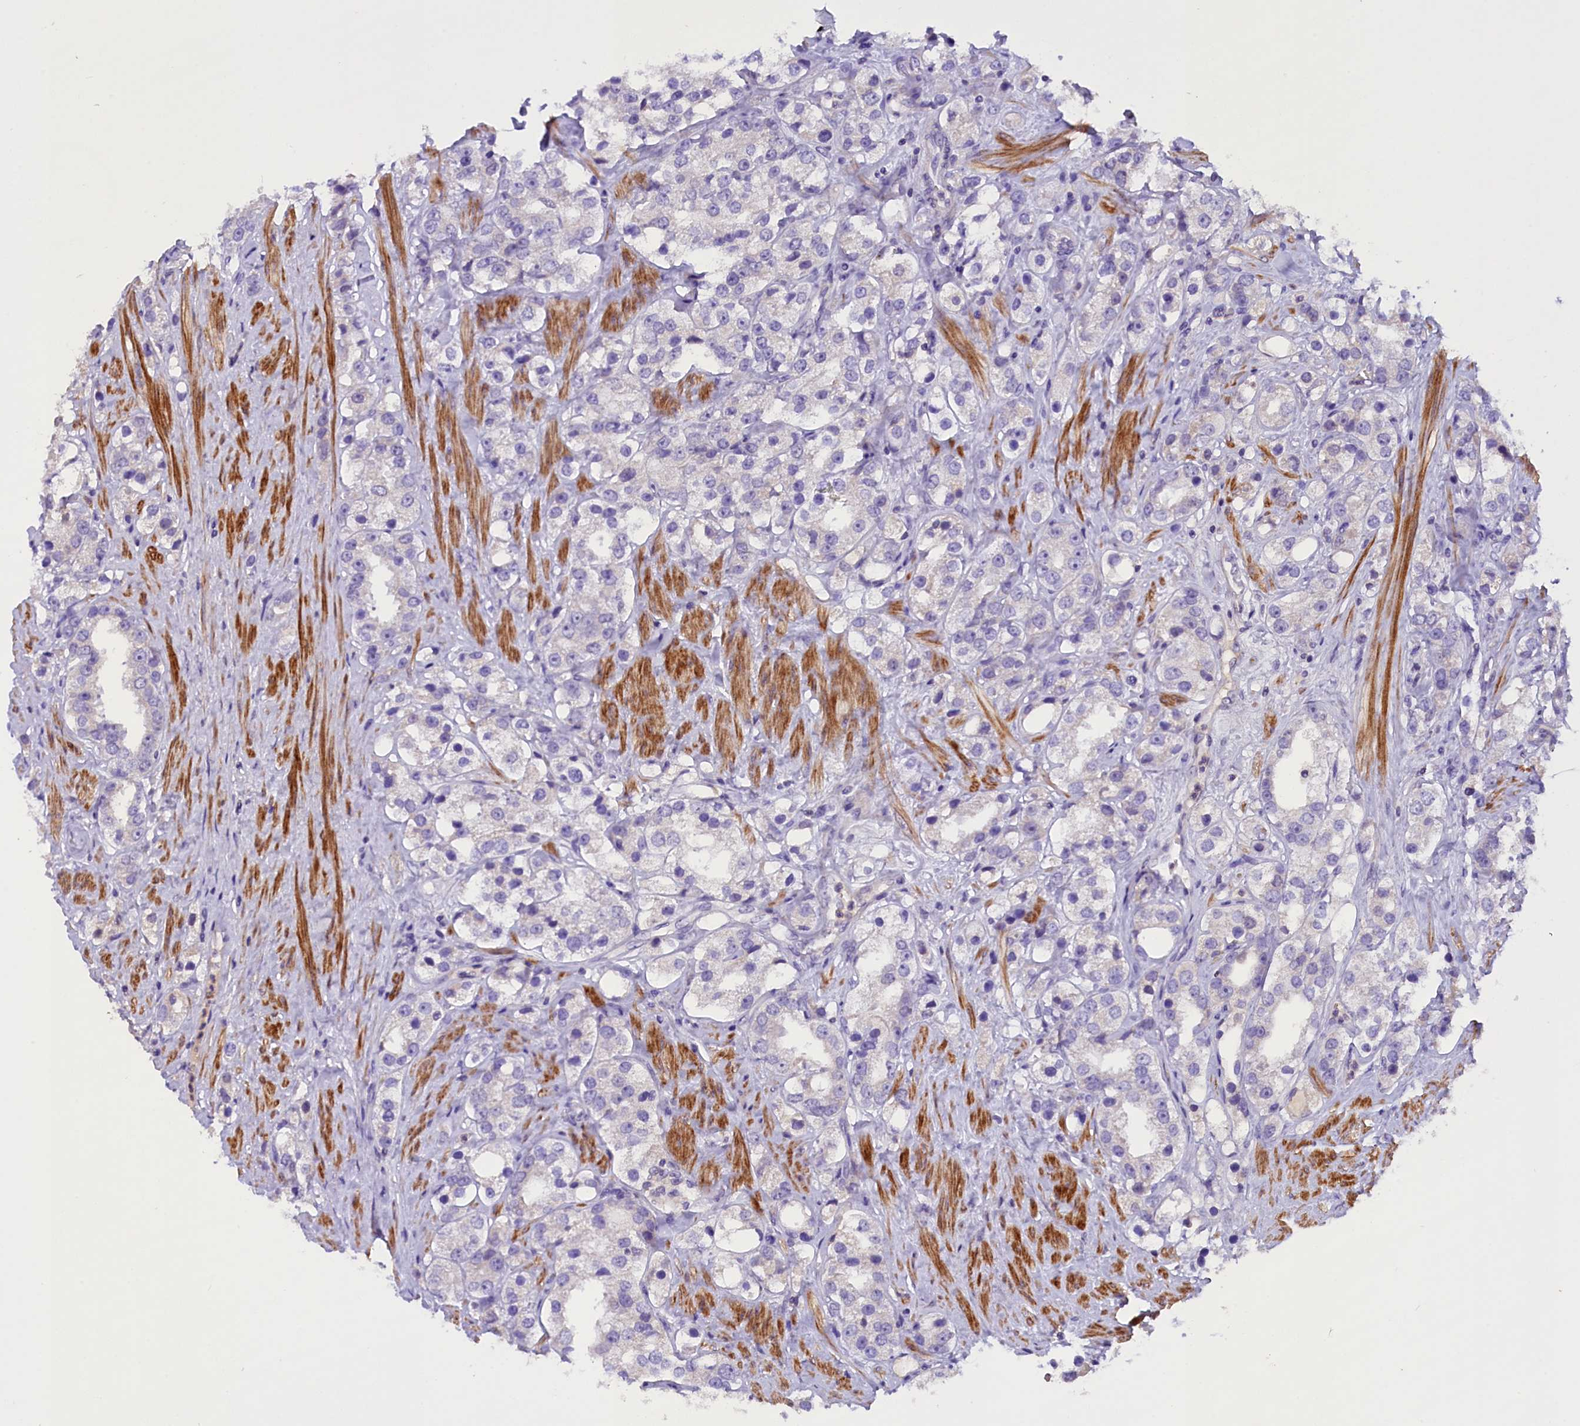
{"staining": {"intensity": "negative", "quantity": "none", "location": "none"}, "tissue": "prostate cancer", "cell_type": "Tumor cells", "image_type": "cancer", "snomed": [{"axis": "morphology", "description": "Adenocarcinoma, NOS"}, {"axis": "topography", "description": "Prostate"}], "caption": "The image exhibits no significant staining in tumor cells of prostate adenocarcinoma.", "gene": "MEX3B", "patient": {"sex": "male", "age": 79}}